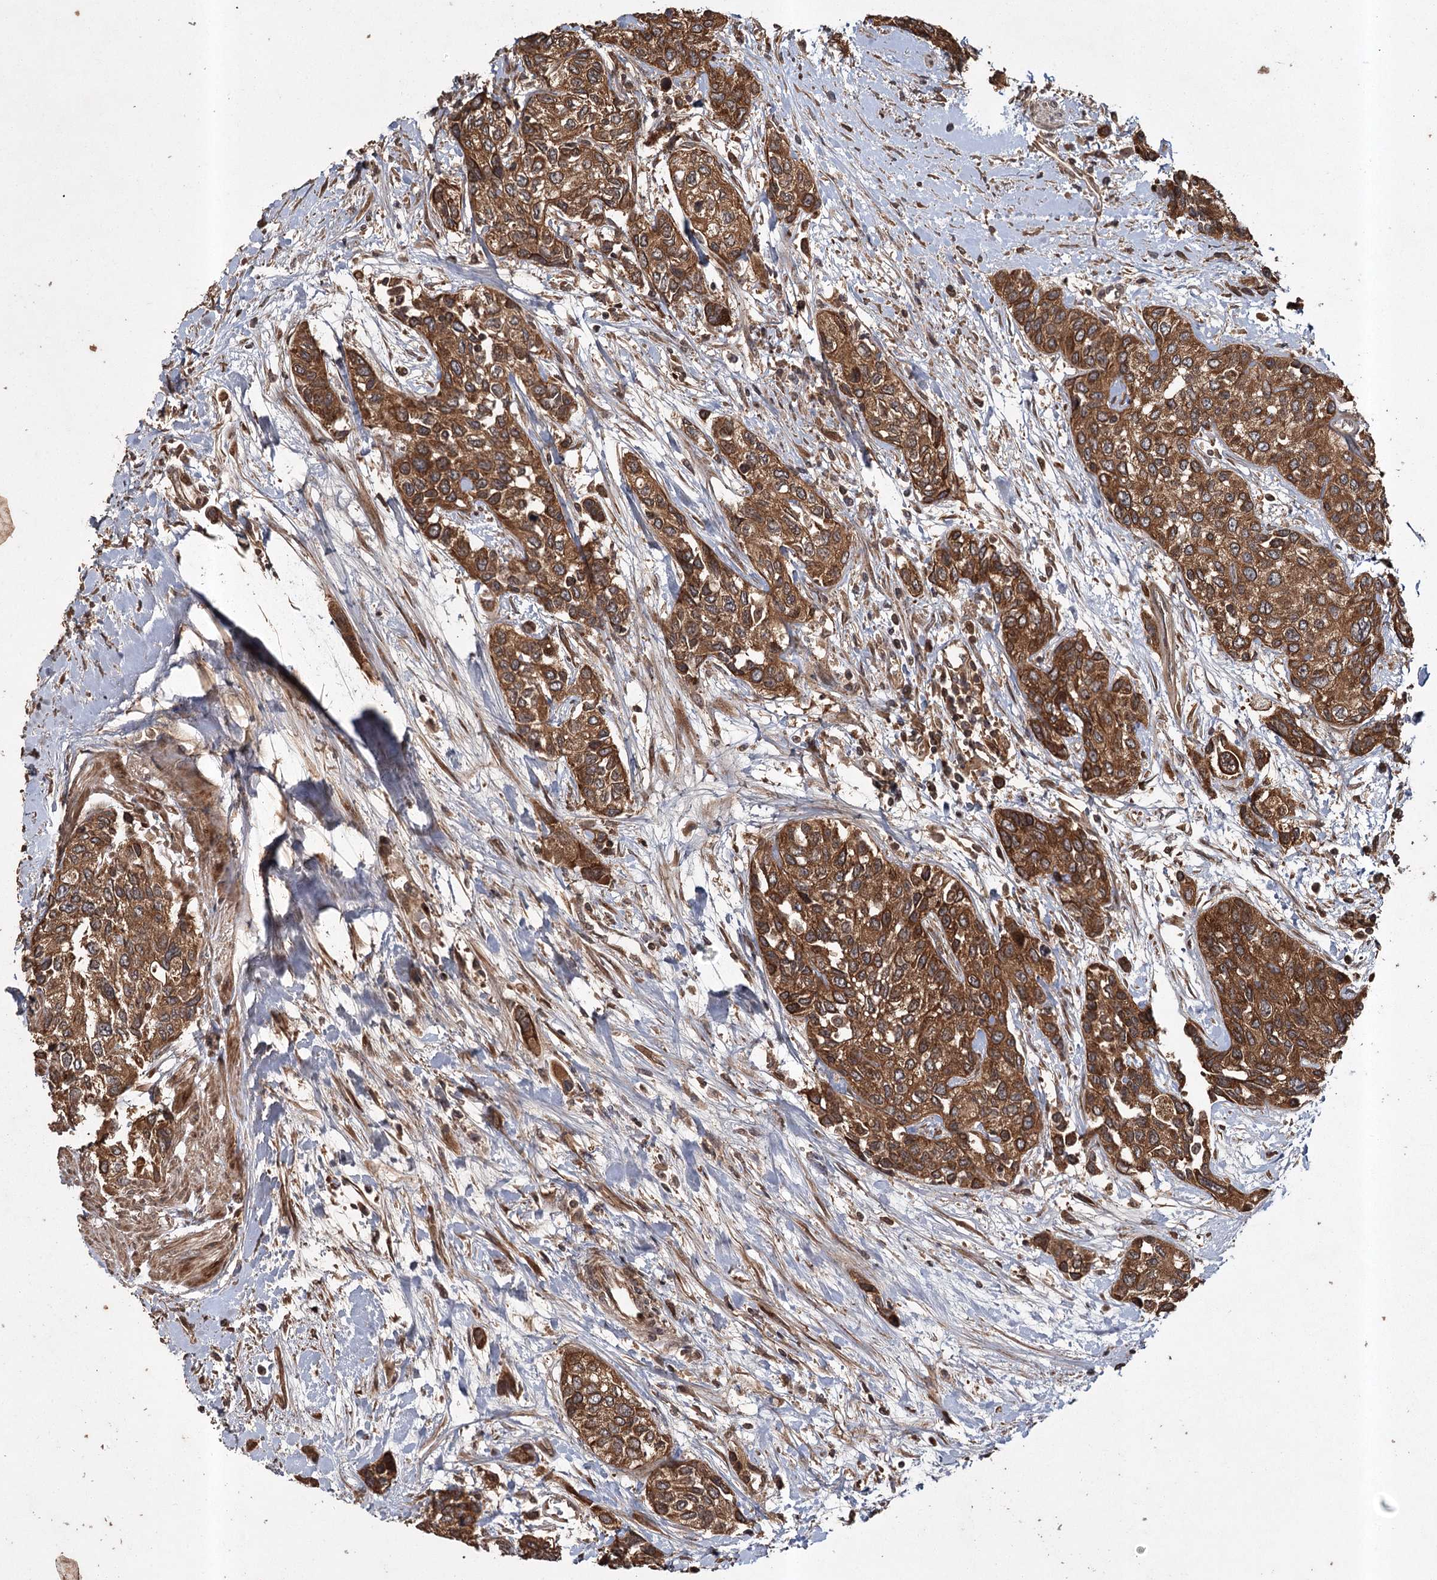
{"staining": {"intensity": "strong", "quantity": ">75%", "location": "cytoplasmic/membranous"}, "tissue": "urothelial cancer", "cell_type": "Tumor cells", "image_type": "cancer", "snomed": [{"axis": "morphology", "description": "Normal tissue, NOS"}, {"axis": "morphology", "description": "Urothelial carcinoma, High grade"}, {"axis": "topography", "description": "Vascular tissue"}, {"axis": "topography", "description": "Urinary bladder"}], "caption": "There is high levels of strong cytoplasmic/membranous positivity in tumor cells of high-grade urothelial carcinoma, as demonstrated by immunohistochemical staining (brown color).", "gene": "RPAP3", "patient": {"sex": "female", "age": 56}}